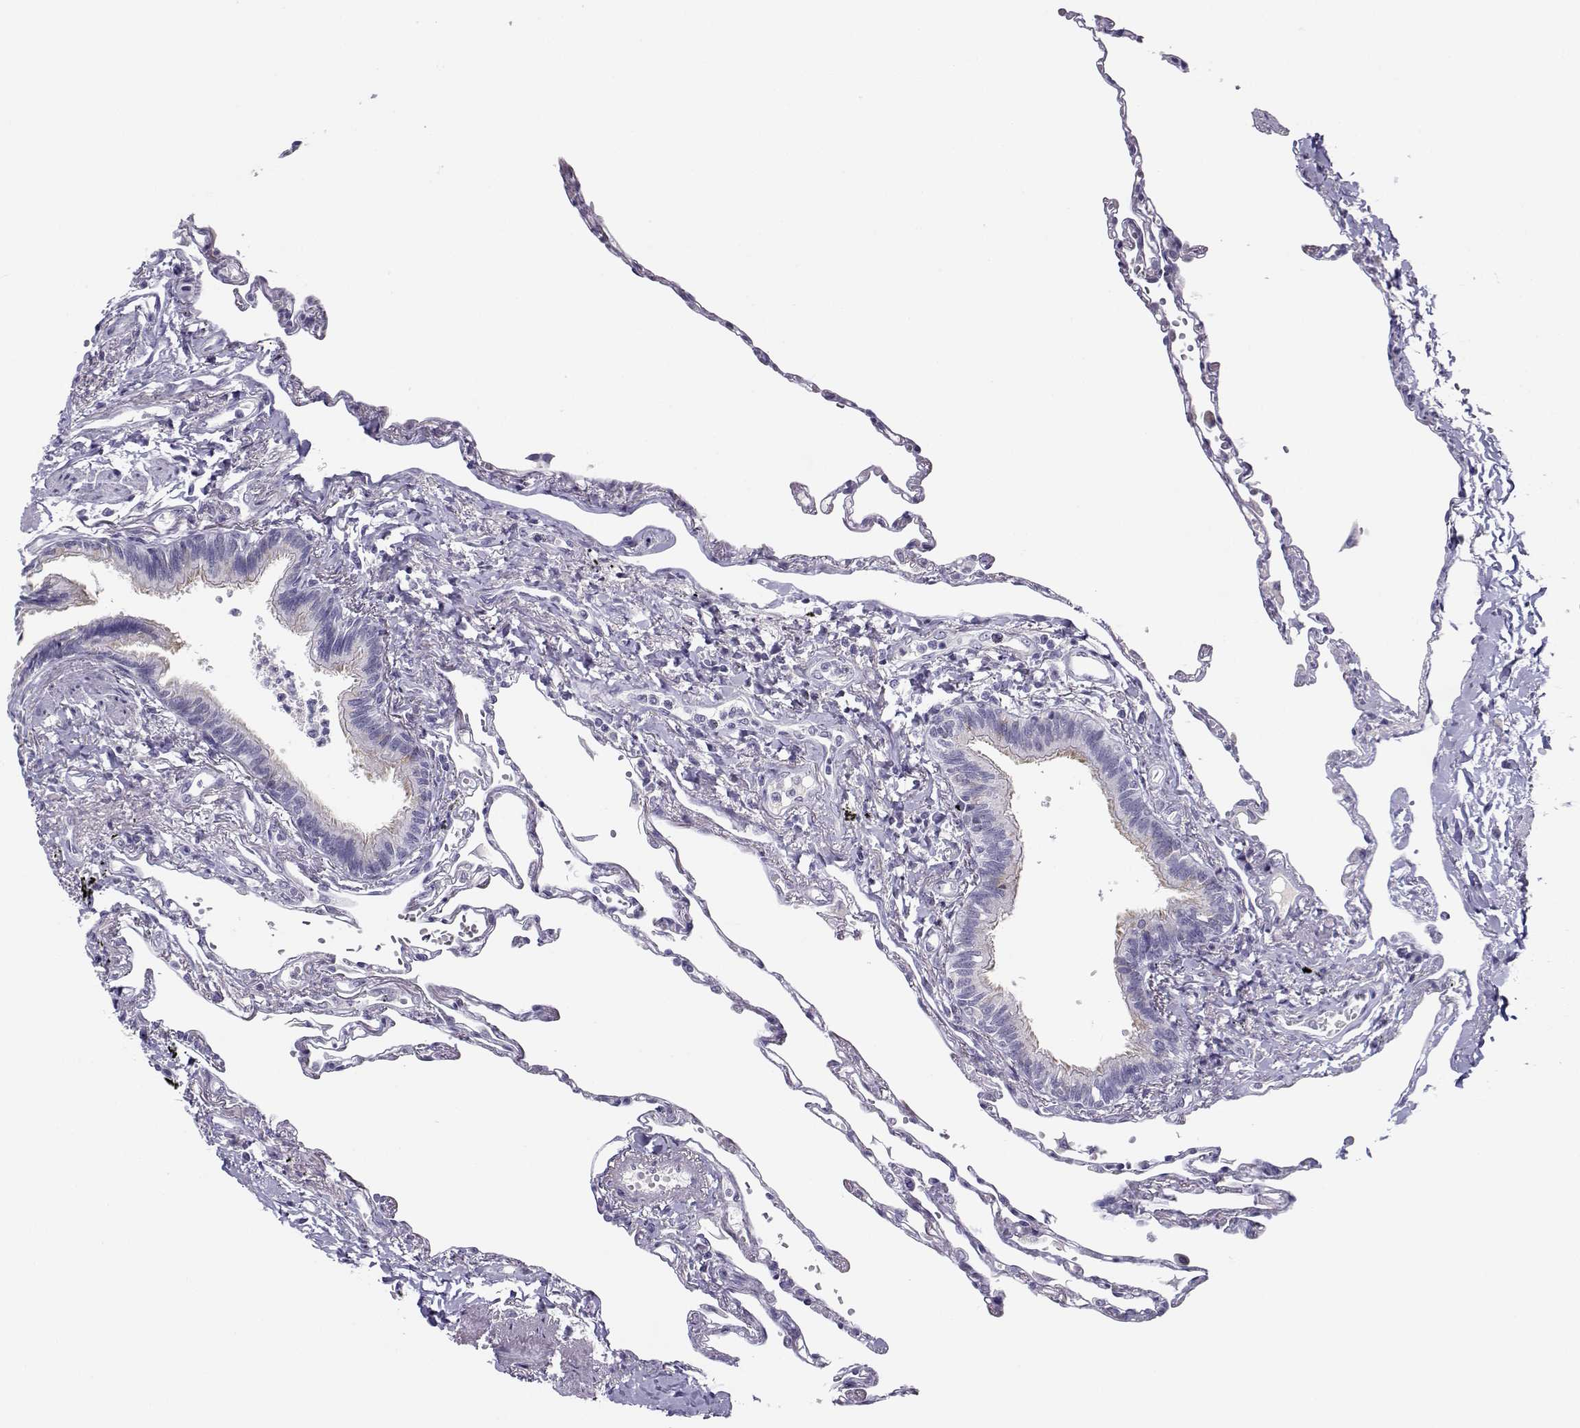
{"staining": {"intensity": "negative", "quantity": "none", "location": "none"}, "tissue": "lung", "cell_type": "Alveolar cells", "image_type": "normal", "snomed": [{"axis": "morphology", "description": "Normal tissue, NOS"}, {"axis": "topography", "description": "Lung"}], "caption": "A high-resolution micrograph shows immunohistochemistry (IHC) staining of unremarkable lung, which demonstrates no significant expression in alveolar cells.", "gene": "CFAP77", "patient": {"sex": "male", "age": 78}}